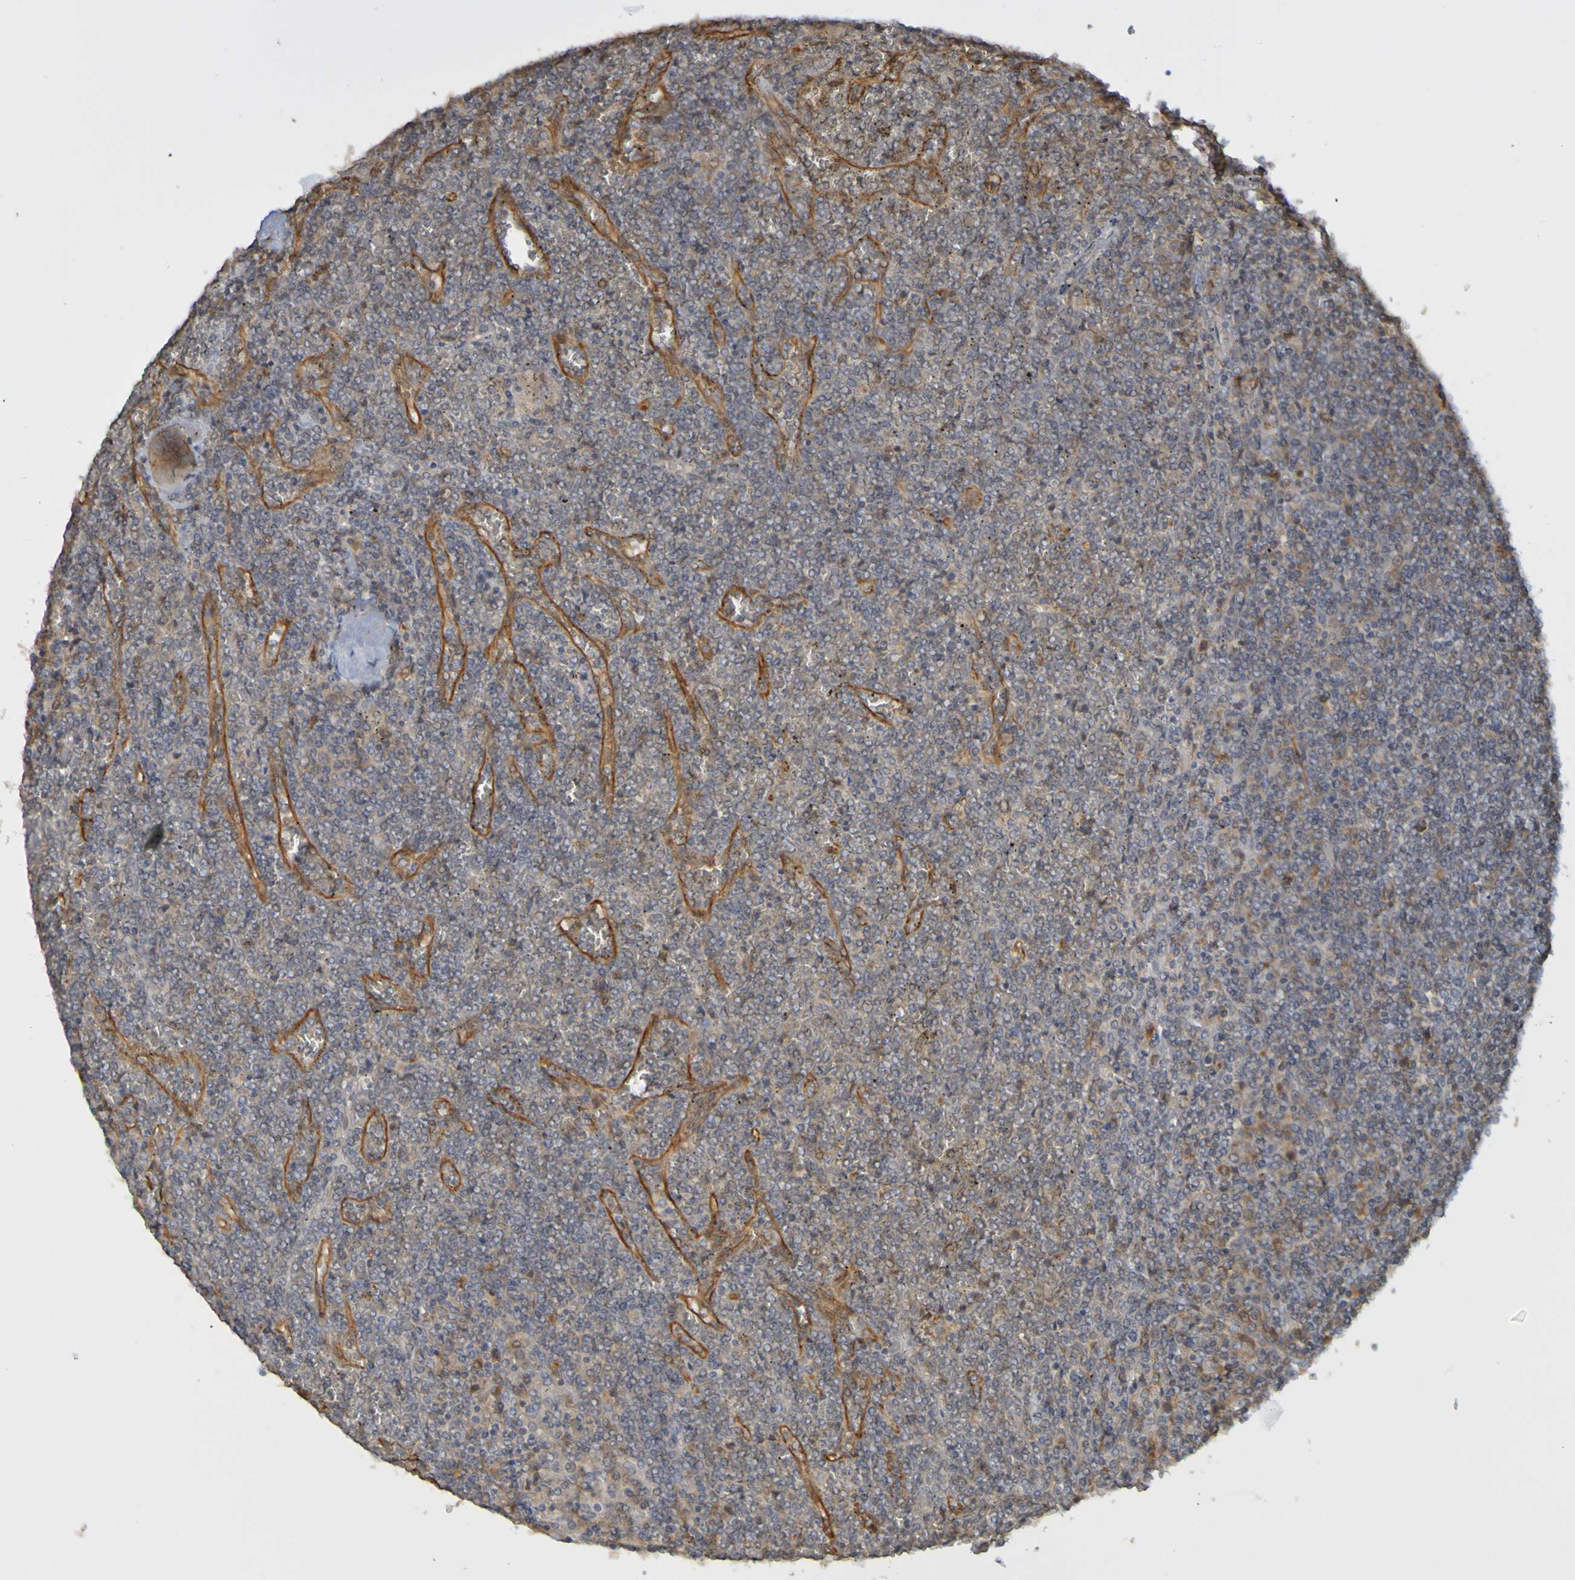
{"staining": {"intensity": "moderate", "quantity": "<25%", "location": "cytoplasmic/membranous"}, "tissue": "lymphoma", "cell_type": "Tumor cells", "image_type": "cancer", "snomed": [{"axis": "morphology", "description": "Malignant lymphoma, non-Hodgkin's type, Low grade"}, {"axis": "topography", "description": "Spleen"}], "caption": "Lymphoma stained with a brown dye shows moderate cytoplasmic/membranous positive staining in approximately <25% of tumor cells.", "gene": "NAV2", "patient": {"sex": "female", "age": 19}}